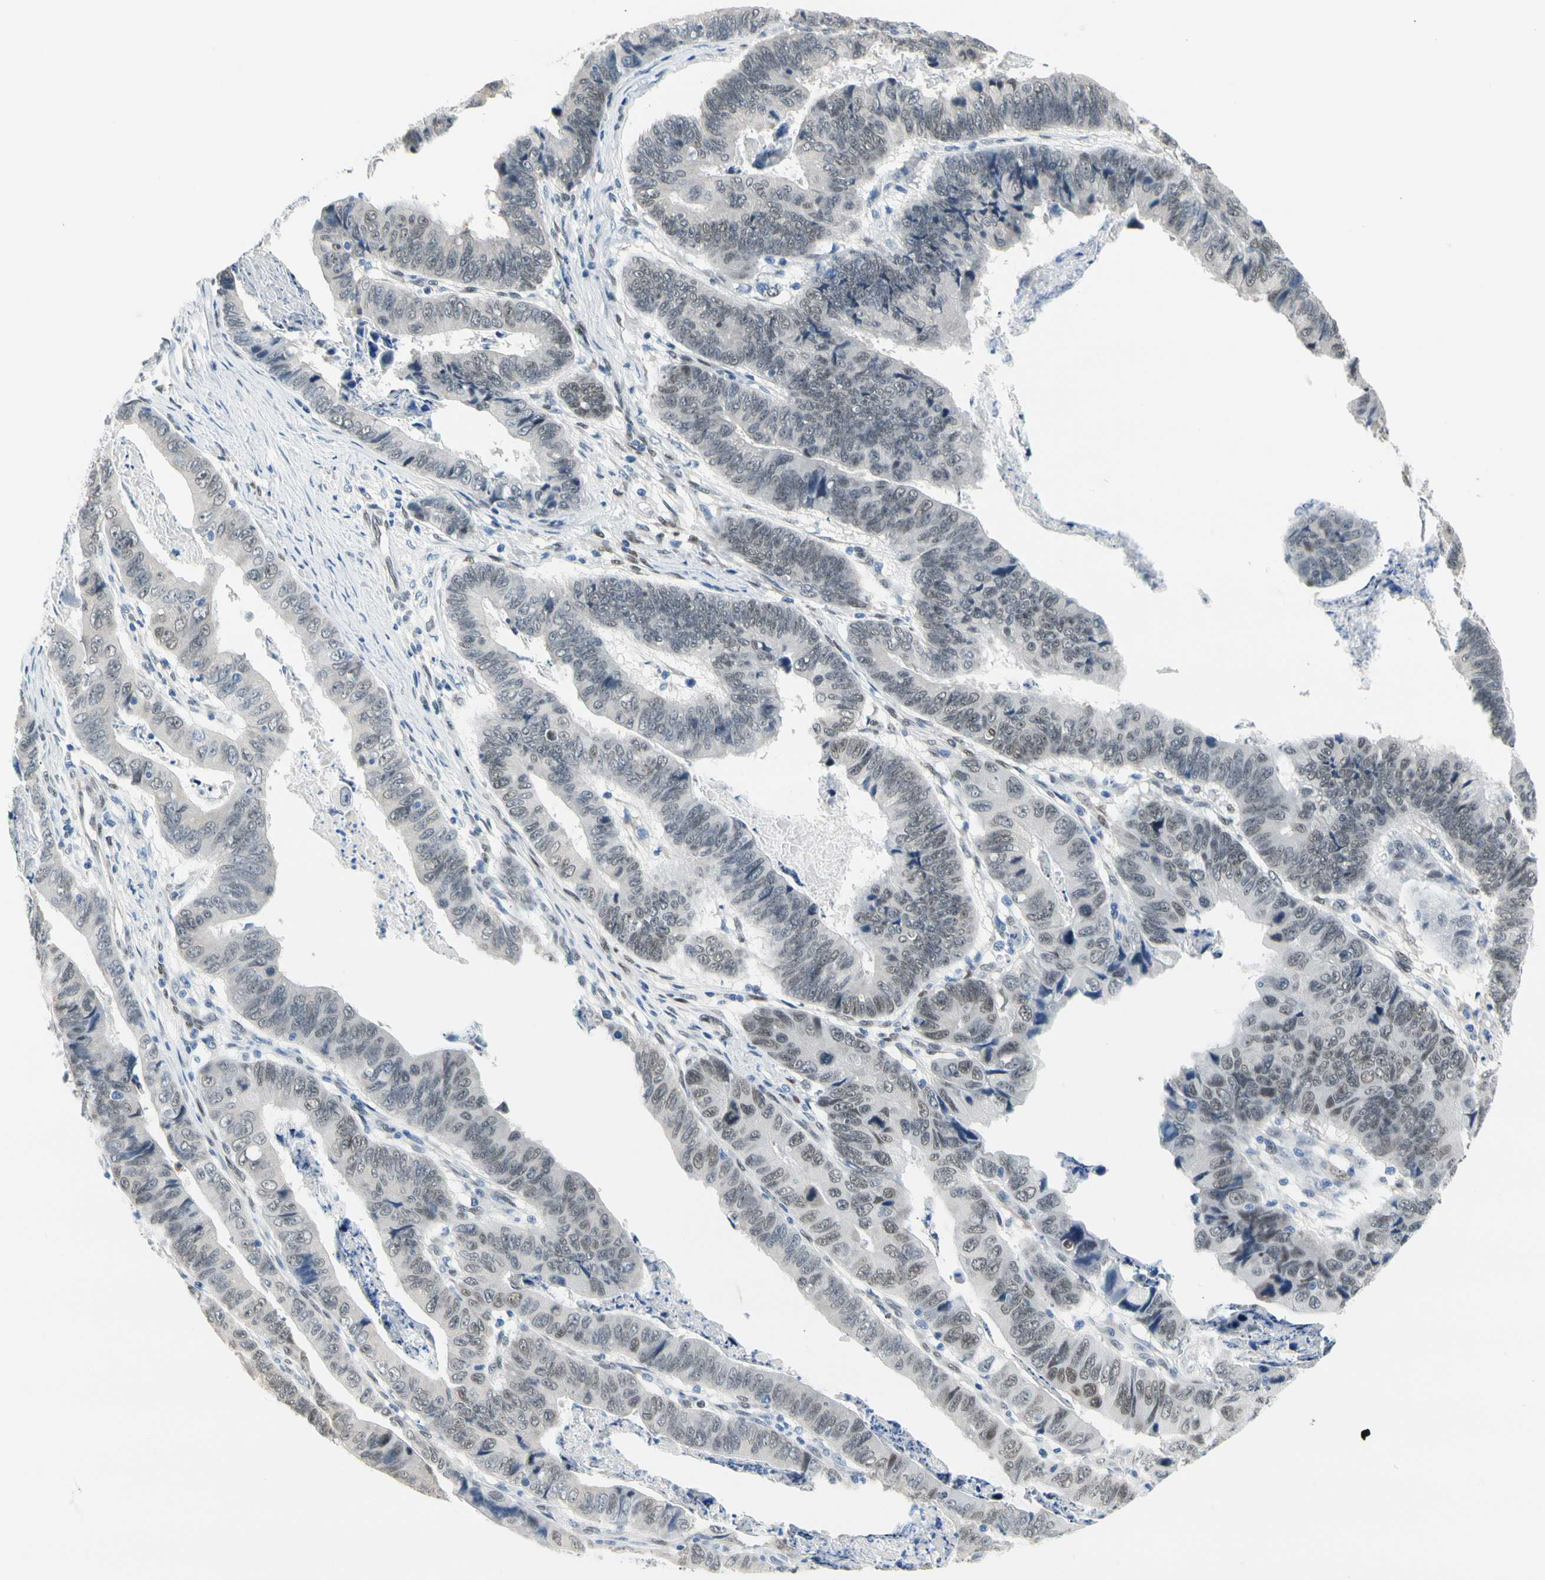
{"staining": {"intensity": "weak", "quantity": "<25%", "location": "nuclear"}, "tissue": "stomach cancer", "cell_type": "Tumor cells", "image_type": "cancer", "snomed": [{"axis": "morphology", "description": "Adenocarcinoma, NOS"}, {"axis": "topography", "description": "Stomach, lower"}], "caption": "Immunohistochemical staining of stomach cancer (adenocarcinoma) exhibits no significant expression in tumor cells.", "gene": "NFIA", "patient": {"sex": "male", "age": 77}}